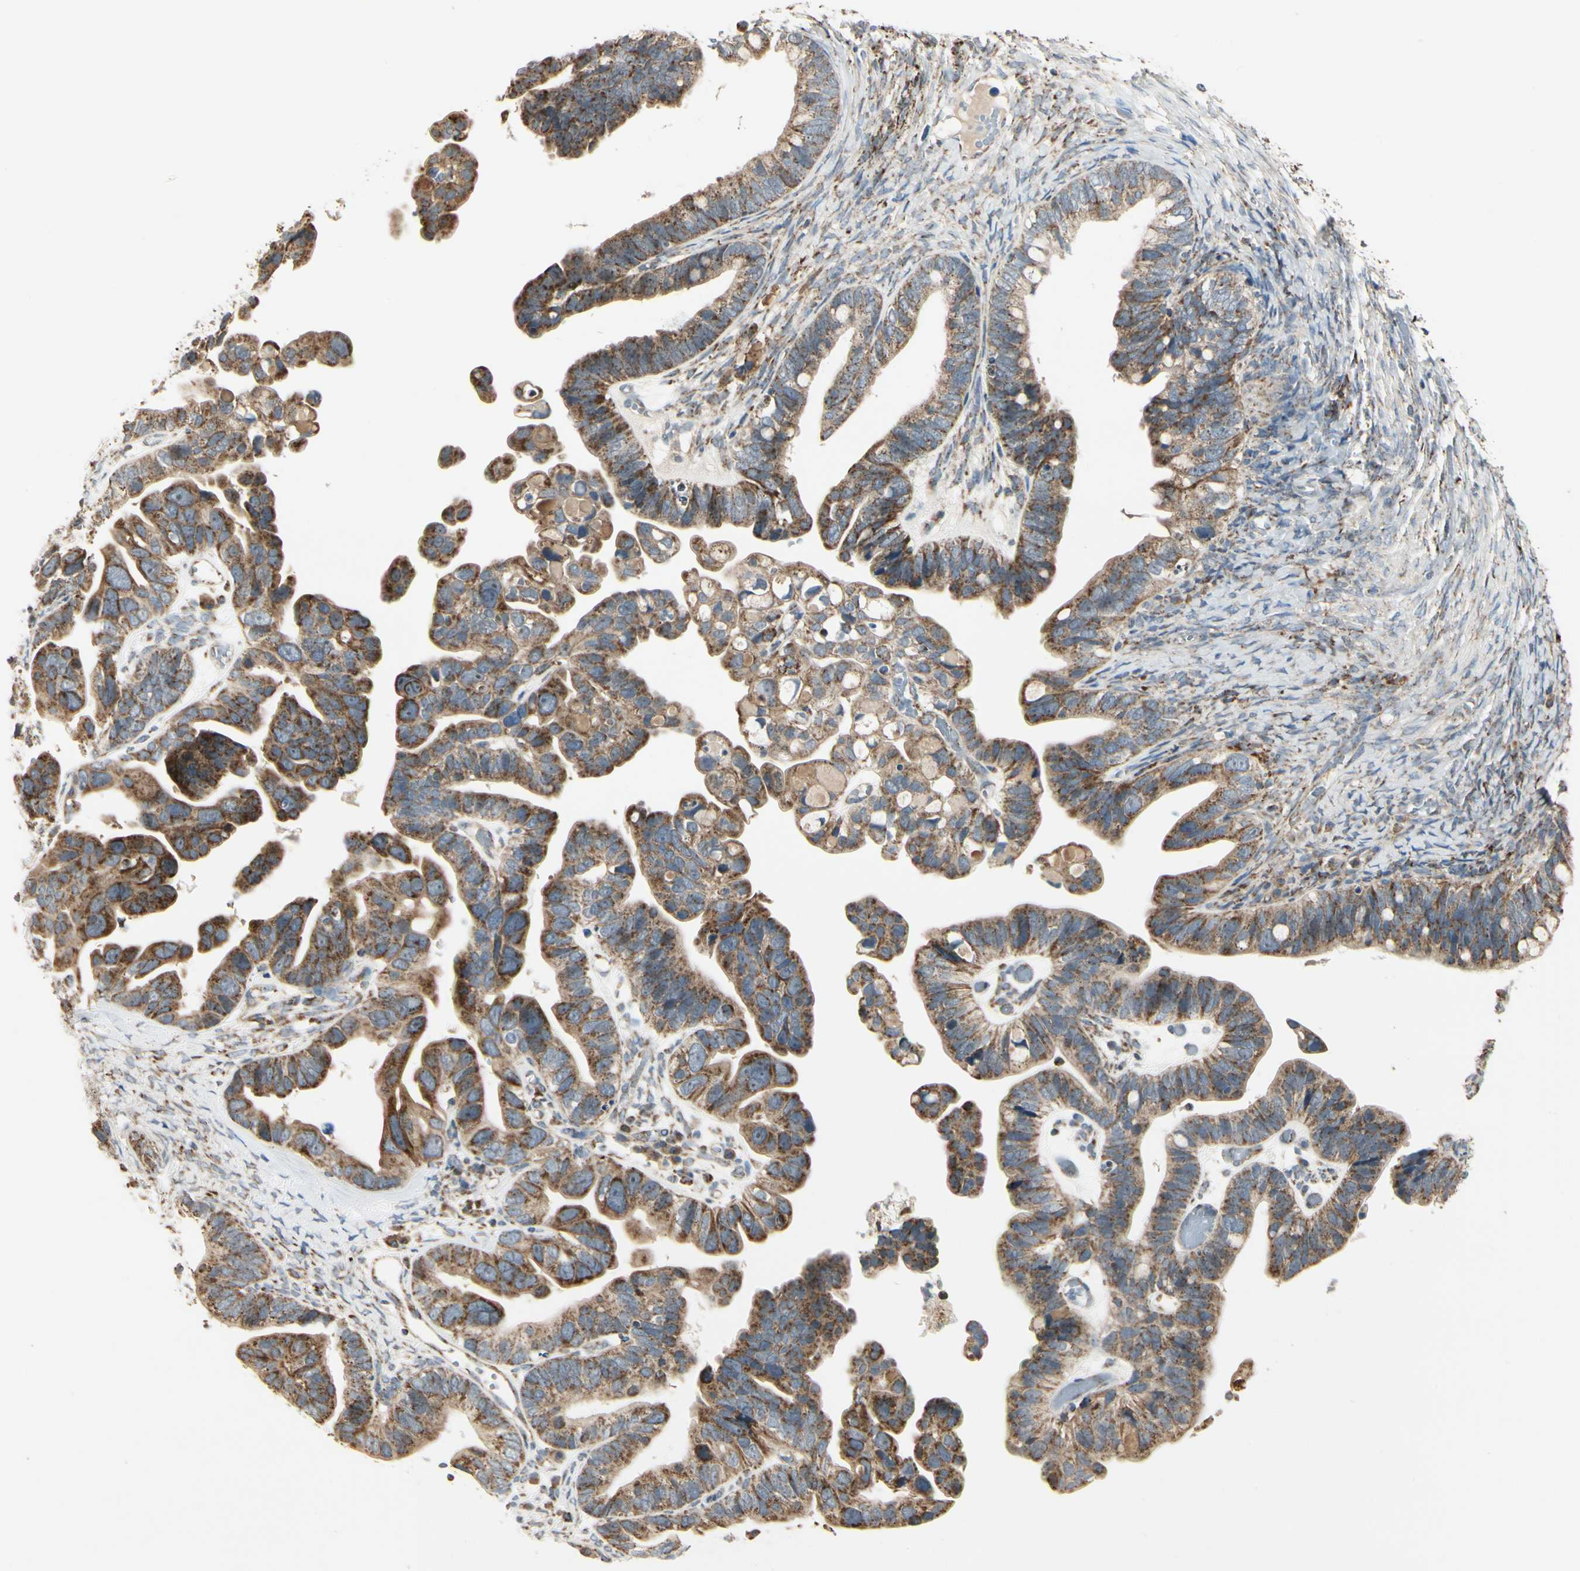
{"staining": {"intensity": "moderate", "quantity": ">75%", "location": "cytoplasmic/membranous"}, "tissue": "ovarian cancer", "cell_type": "Tumor cells", "image_type": "cancer", "snomed": [{"axis": "morphology", "description": "Cystadenocarcinoma, serous, NOS"}, {"axis": "topography", "description": "Ovary"}], "caption": "The micrograph exhibits staining of ovarian cancer, revealing moderate cytoplasmic/membranous protein staining (brown color) within tumor cells.", "gene": "ANKS6", "patient": {"sex": "female", "age": 56}}